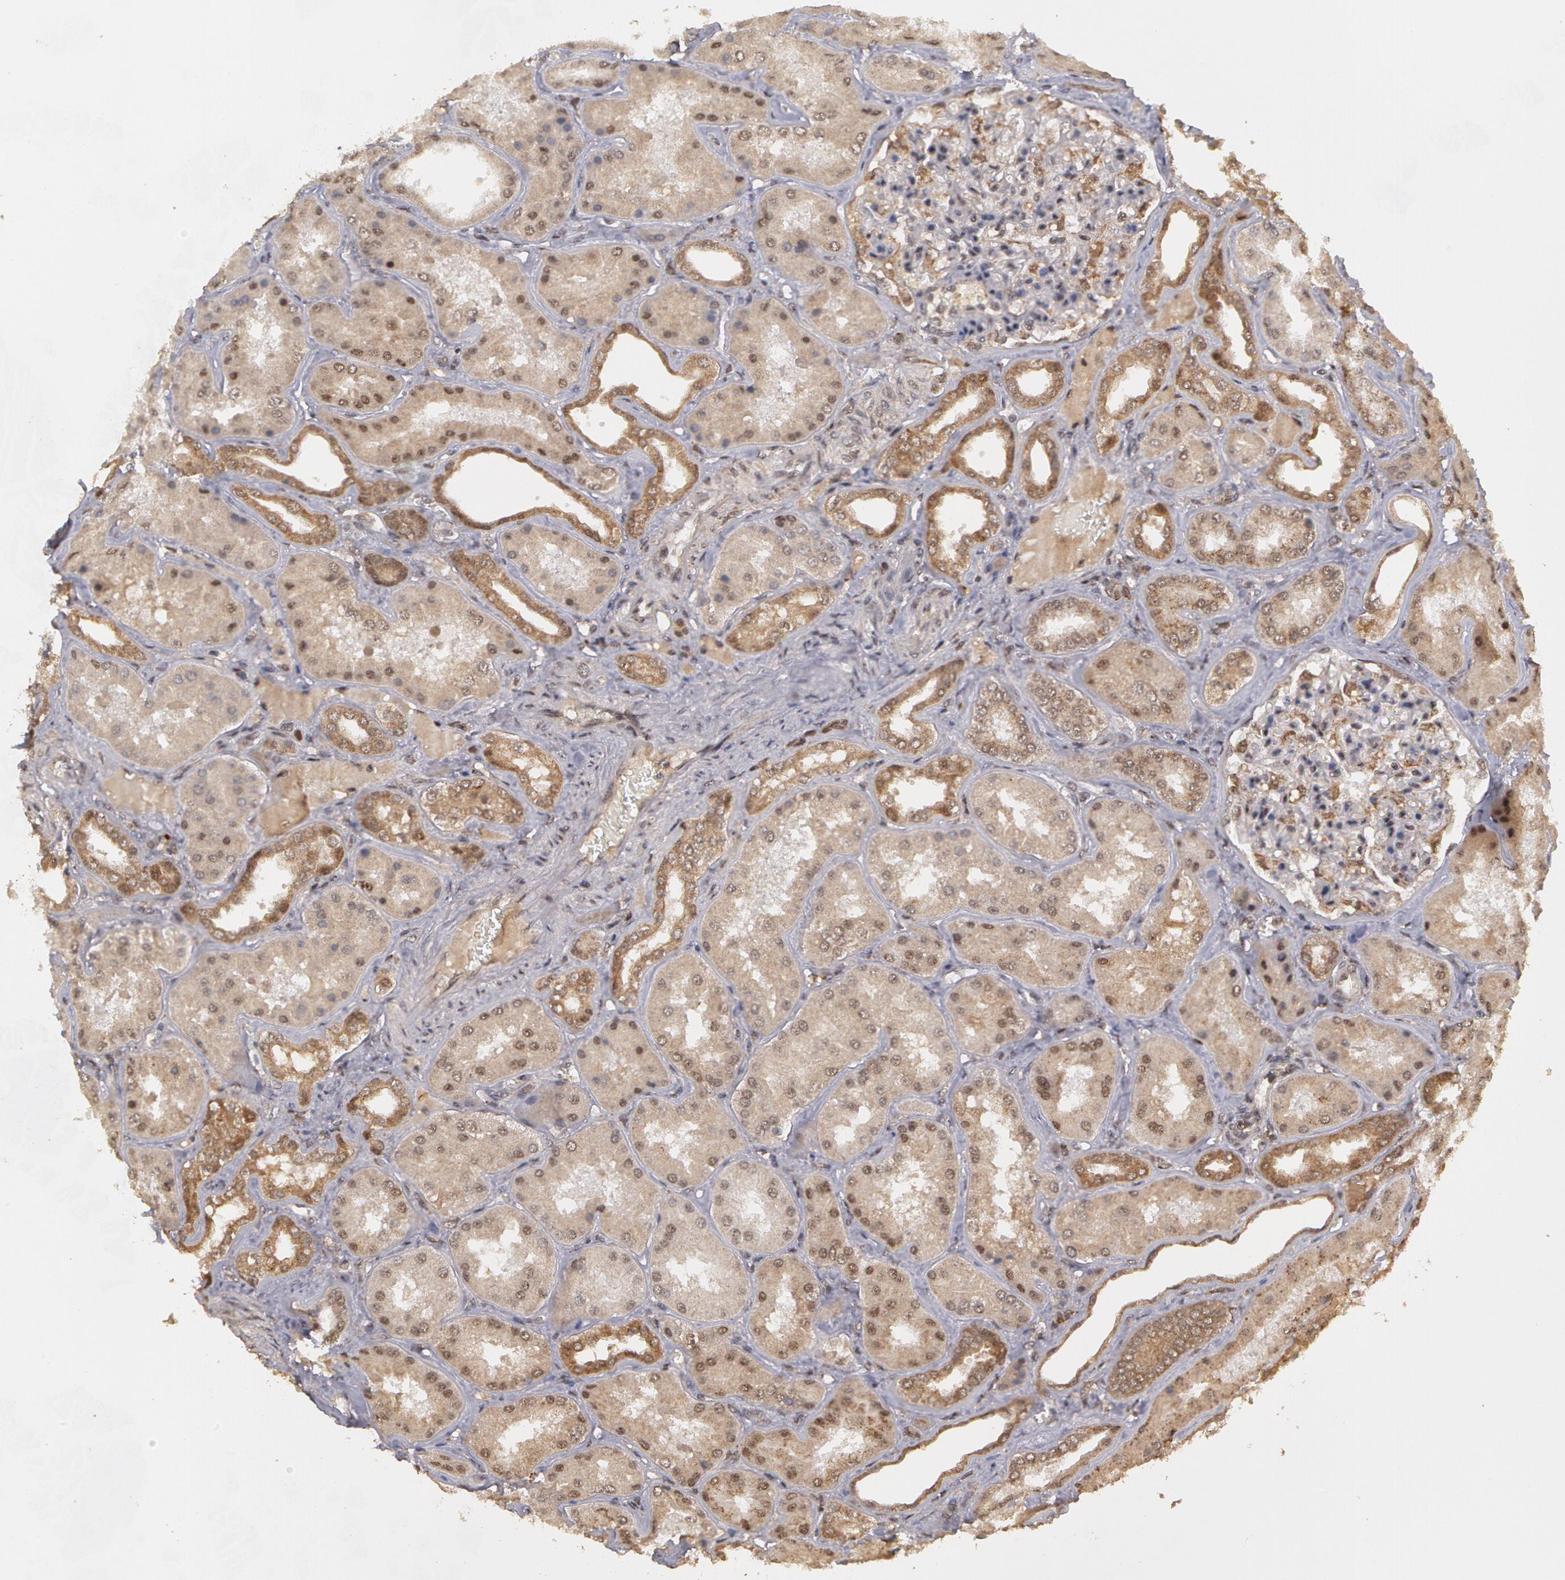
{"staining": {"intensity": "moderate", "quantity": "25%-75%", "location": "cytoplasmic/membranous"}, "tissue": "kidney", "cell_type": "Cells in glomeruli", "image_type": "normal", "snomed": [{"axis": "morphology", "description": "Normal tissue, NOS"}, {"axis": "topography", "description": "Kidney"}], "caption": "The immunohistochemical stain shows moderate cytoplasmic/membranous positivity in cells in glomeruli of unremarkable kidney.", "gene": "GLIS1", "patient": {"sex": "female", "age": 56}}